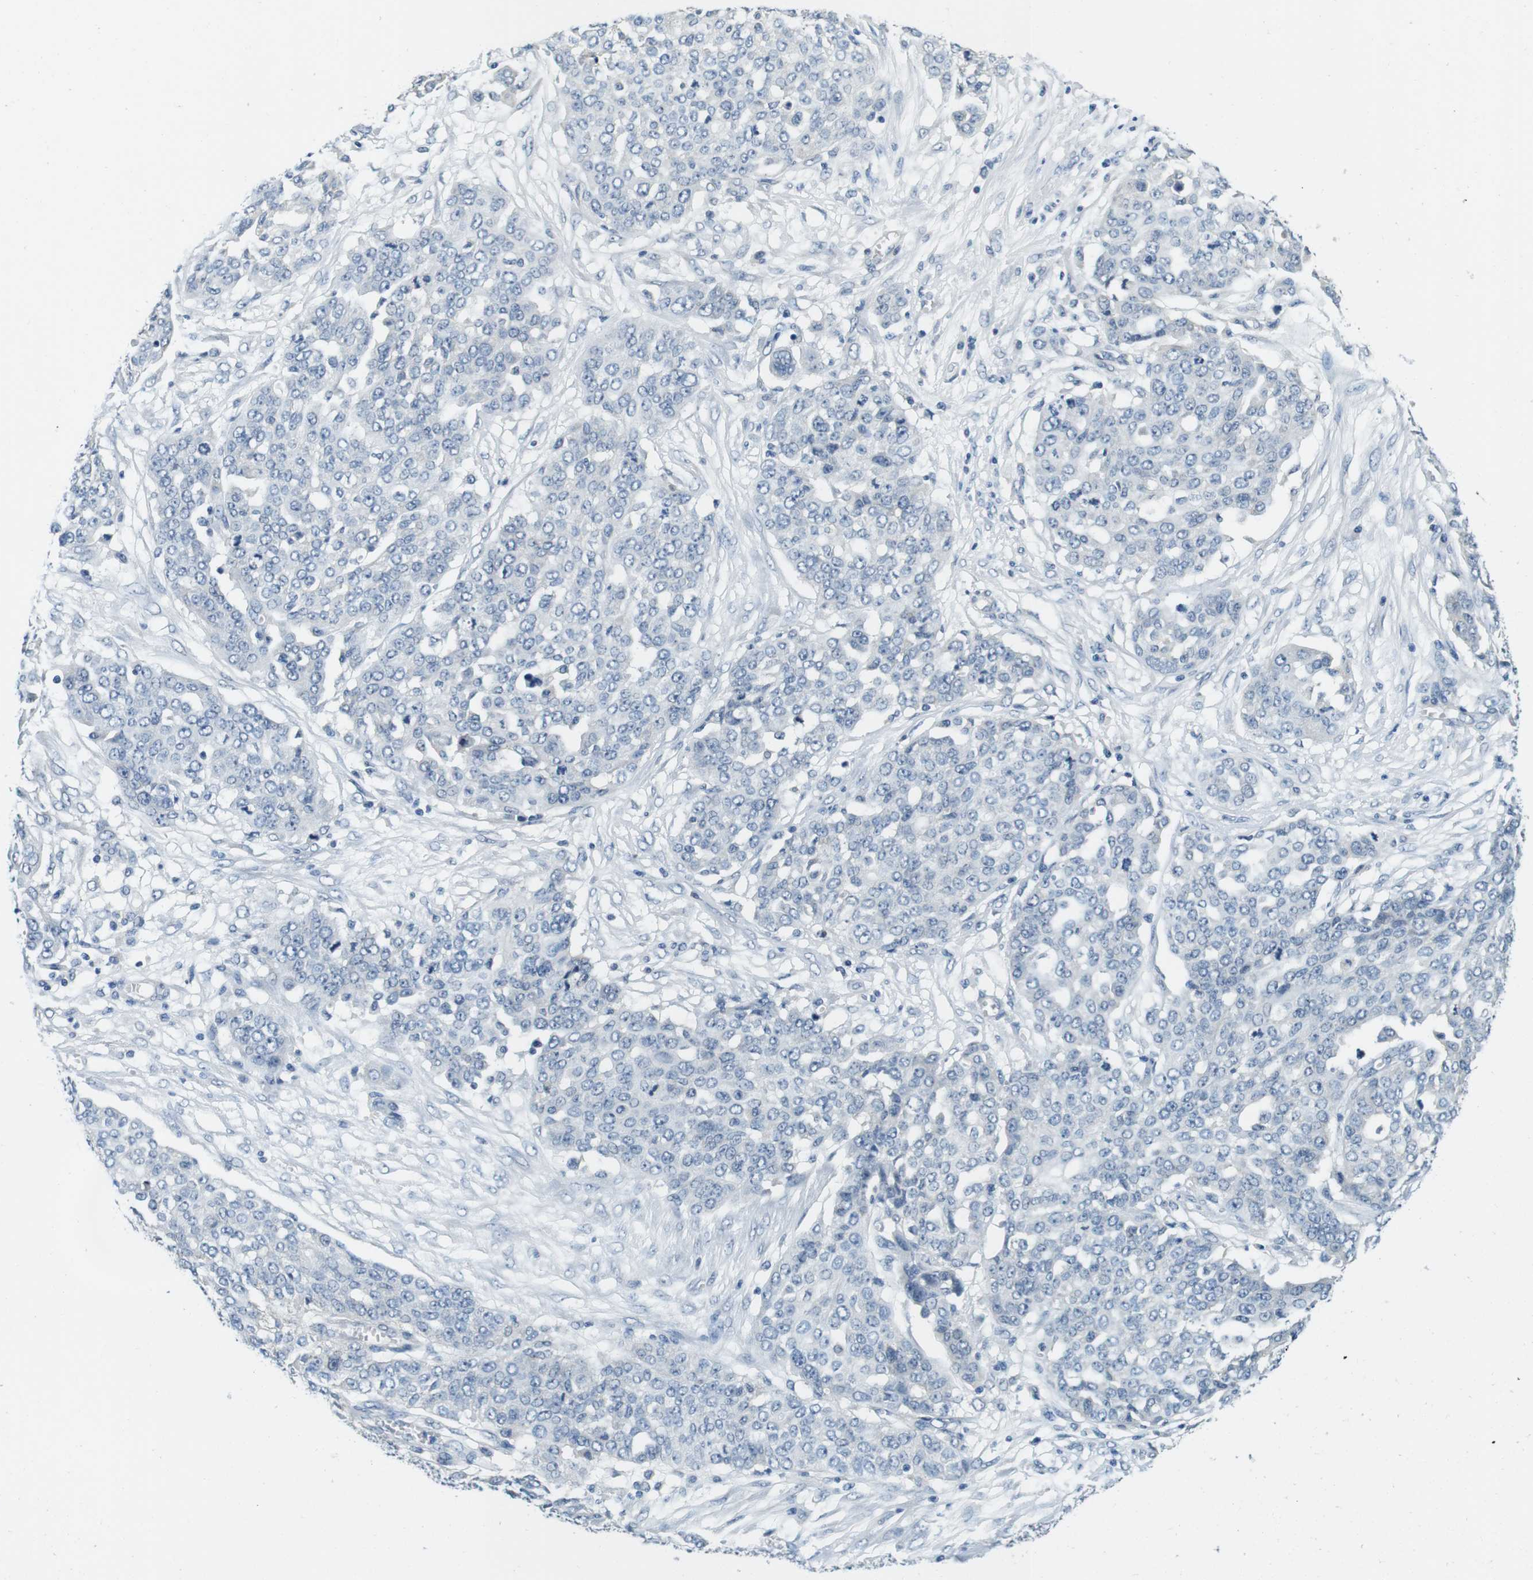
{"staining": {"intensity": "negative", "quantity": "none", "location": "none"}, "tissue": "ovarian cancer", "cell_type": "Tumor cells", "image_type": "cancer", "snomed": [{"axis": "morphology", "description": "Cystadenocarcinoma, serous, NOS"}, {"axis": "topography", "description": "Soft tissue"}, {"axis": "topography", "description": "Ovary"}], "caption": "A micrograph of human ovarian serous cystadenocarcinoma is negative for staining in tumor cells. Brightfield microscopy of immunohistochemistry stained with DAB (3,3'-diaminobenzidine) (brown) and hematoxylin (blue), captured at high magnification.", "gene": "DTNA", "patient": {"sex": "female", "age": 57}}